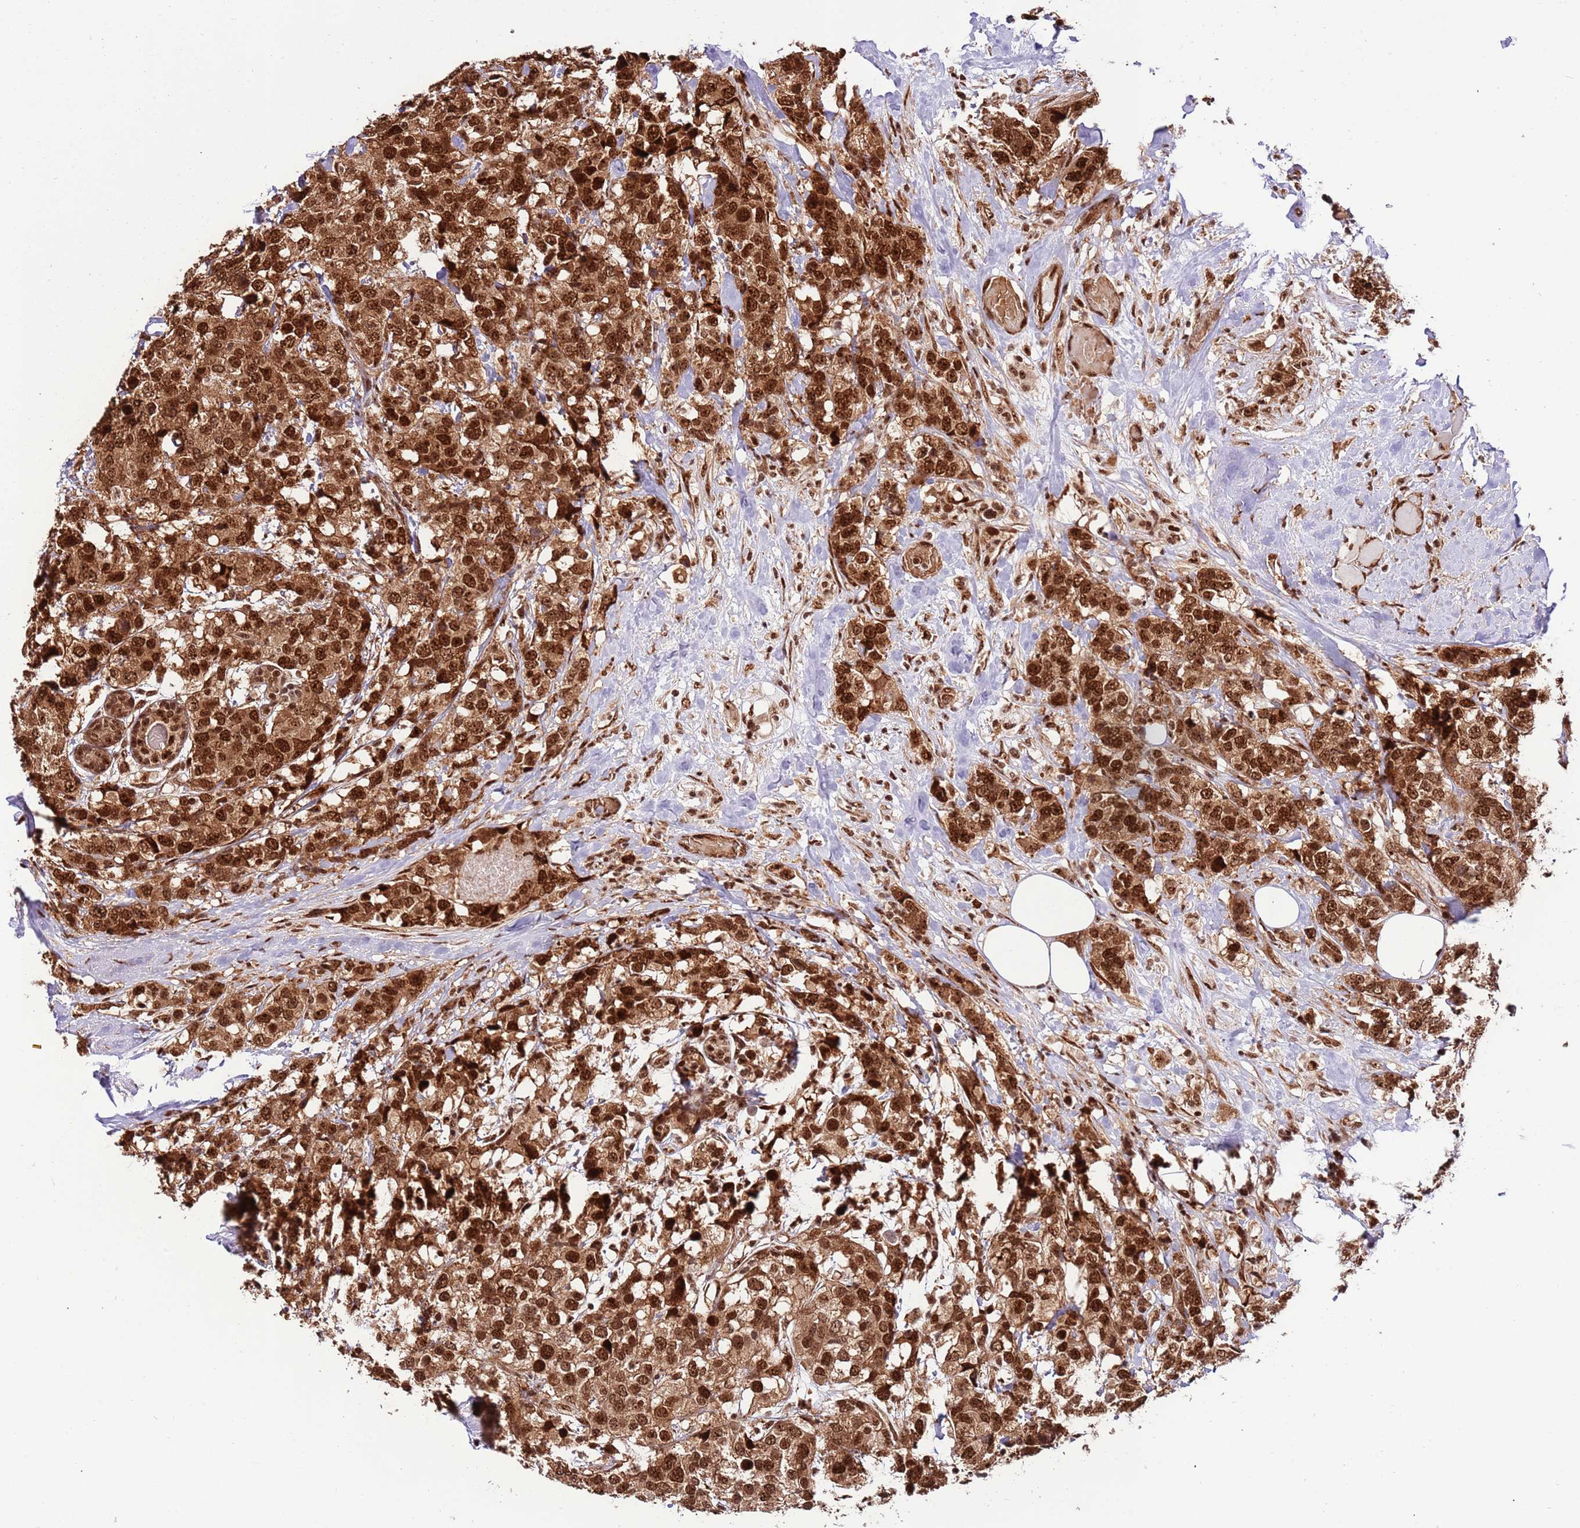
{"staining": {"intensity": "strong", "quantity": ">75%", "location": "cytoplasmic/membranous,nuclear"}, "tissue": "breast cancer", "cell_type": "Tumor cells", "image_type": "cancer", "snomed": [{"axis": "morphology", "description": "Lobular carcinoma"}, {"axis": "topography", "description": "Breast"}], "caption": "Immunohistochemical staining of human breast cancer (lobular carcinoma) reveals strong cytoplasmic/membranous and nuclear protein staining in about >75% of tumor cells.", "gene": "RIF1", "patient": {"sex": "female", "age": 59}}